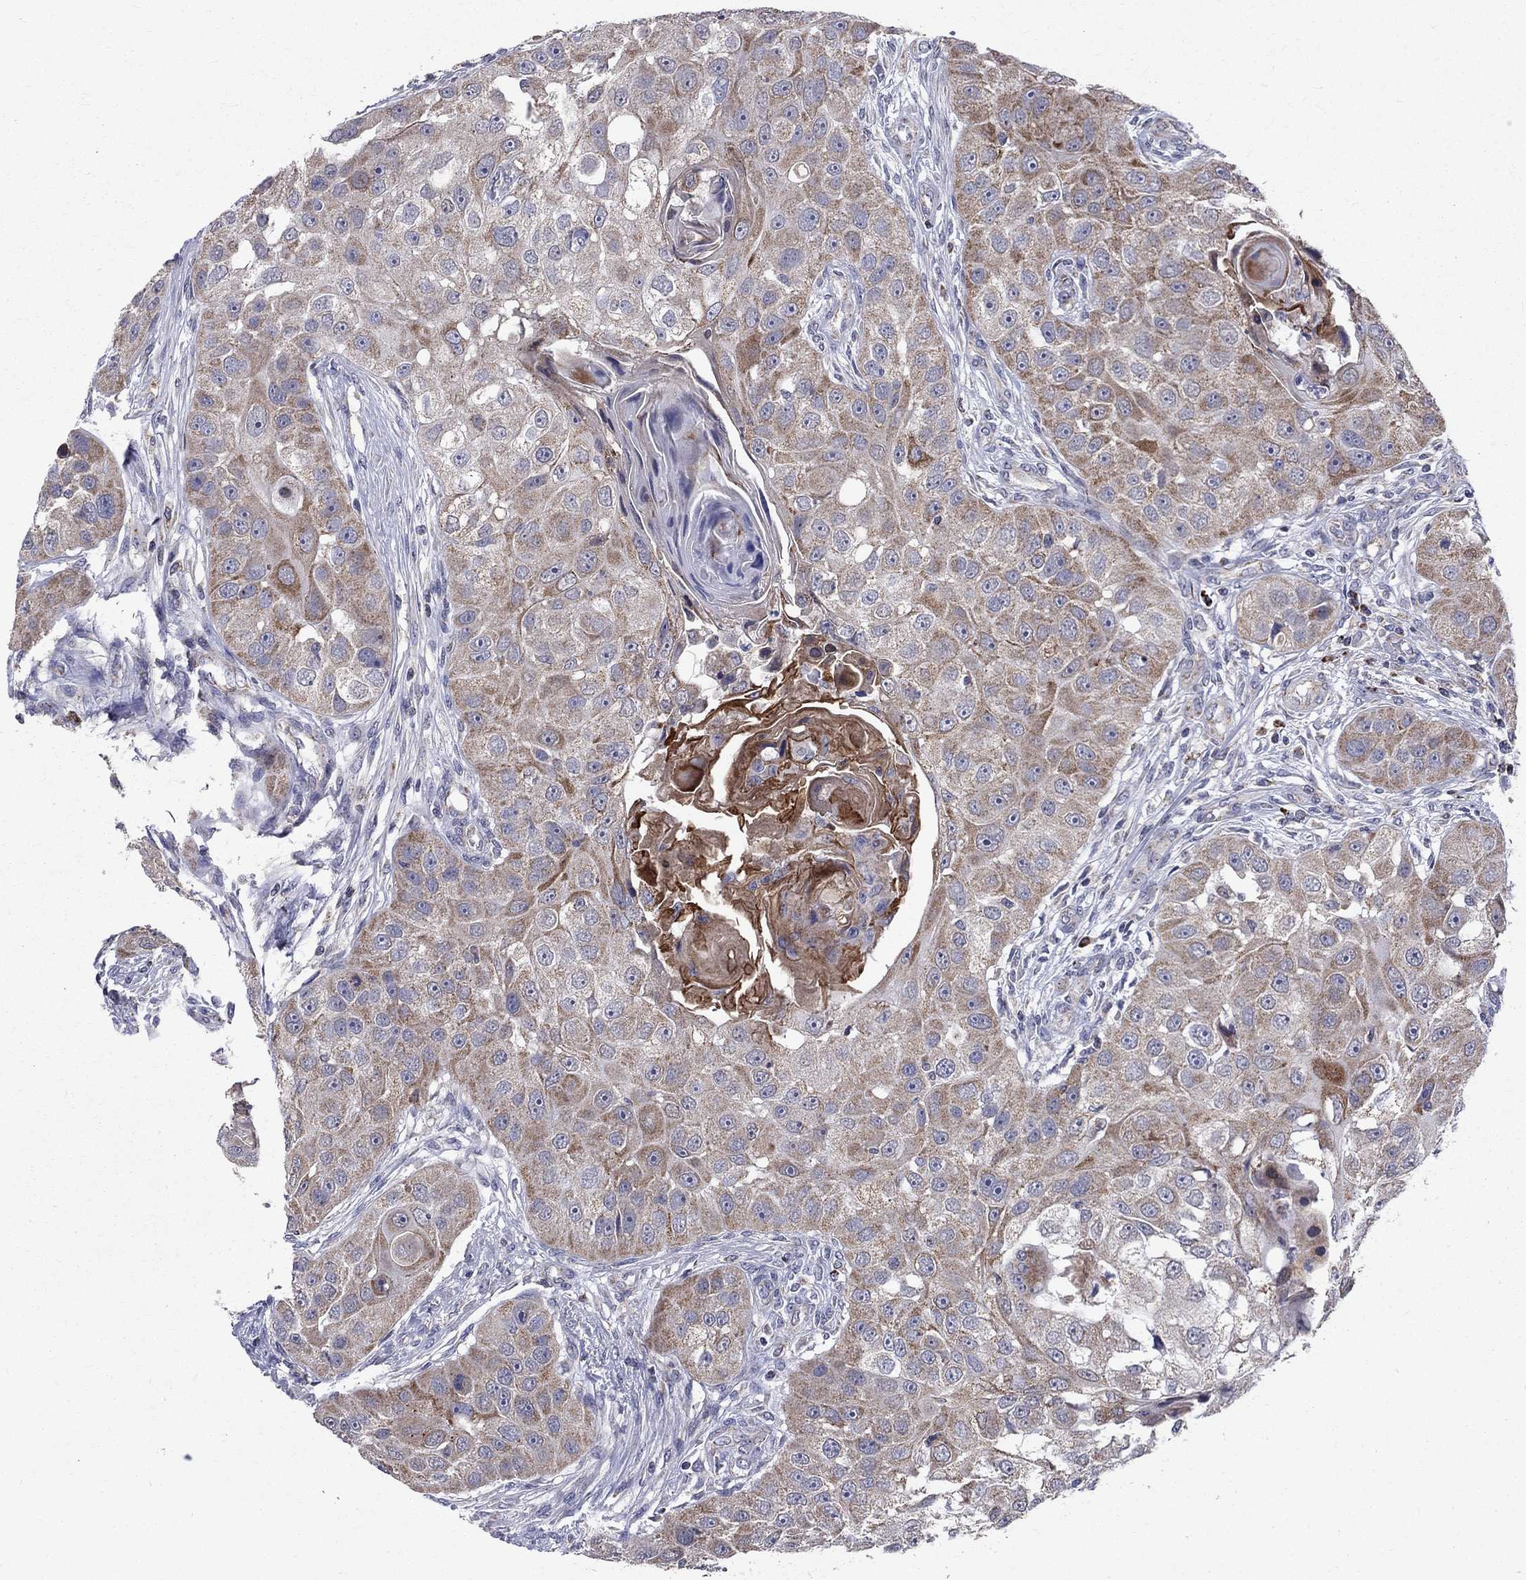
{"staining": {"intensity": "moderate", "quantity": "<25%", "location": "cytoplasmic/membranous"}, "tissue": "head and neck cancer", "cell_type": "Tumor cells", "image_type": "cancer", "snomed": [{"axis": "morphology", "description": "Normal tissue, NOS"}, {"axis": "morphology", "description": "Squamous cell carcinoma, NOS"}, {"axis": "topography", "description": "Skeletal muscle"}, {"axis": "topography", "description": "Head-Neck"}], "caption": "Protein staining of head and neck cancer (squamous cell carcinoma) tissue reveals moderate cytoplasmic/membranous positivity in about <25% of tumor cells.", "gene": "SLC4A10", "patient": {"sex": "male", "age": 51}}